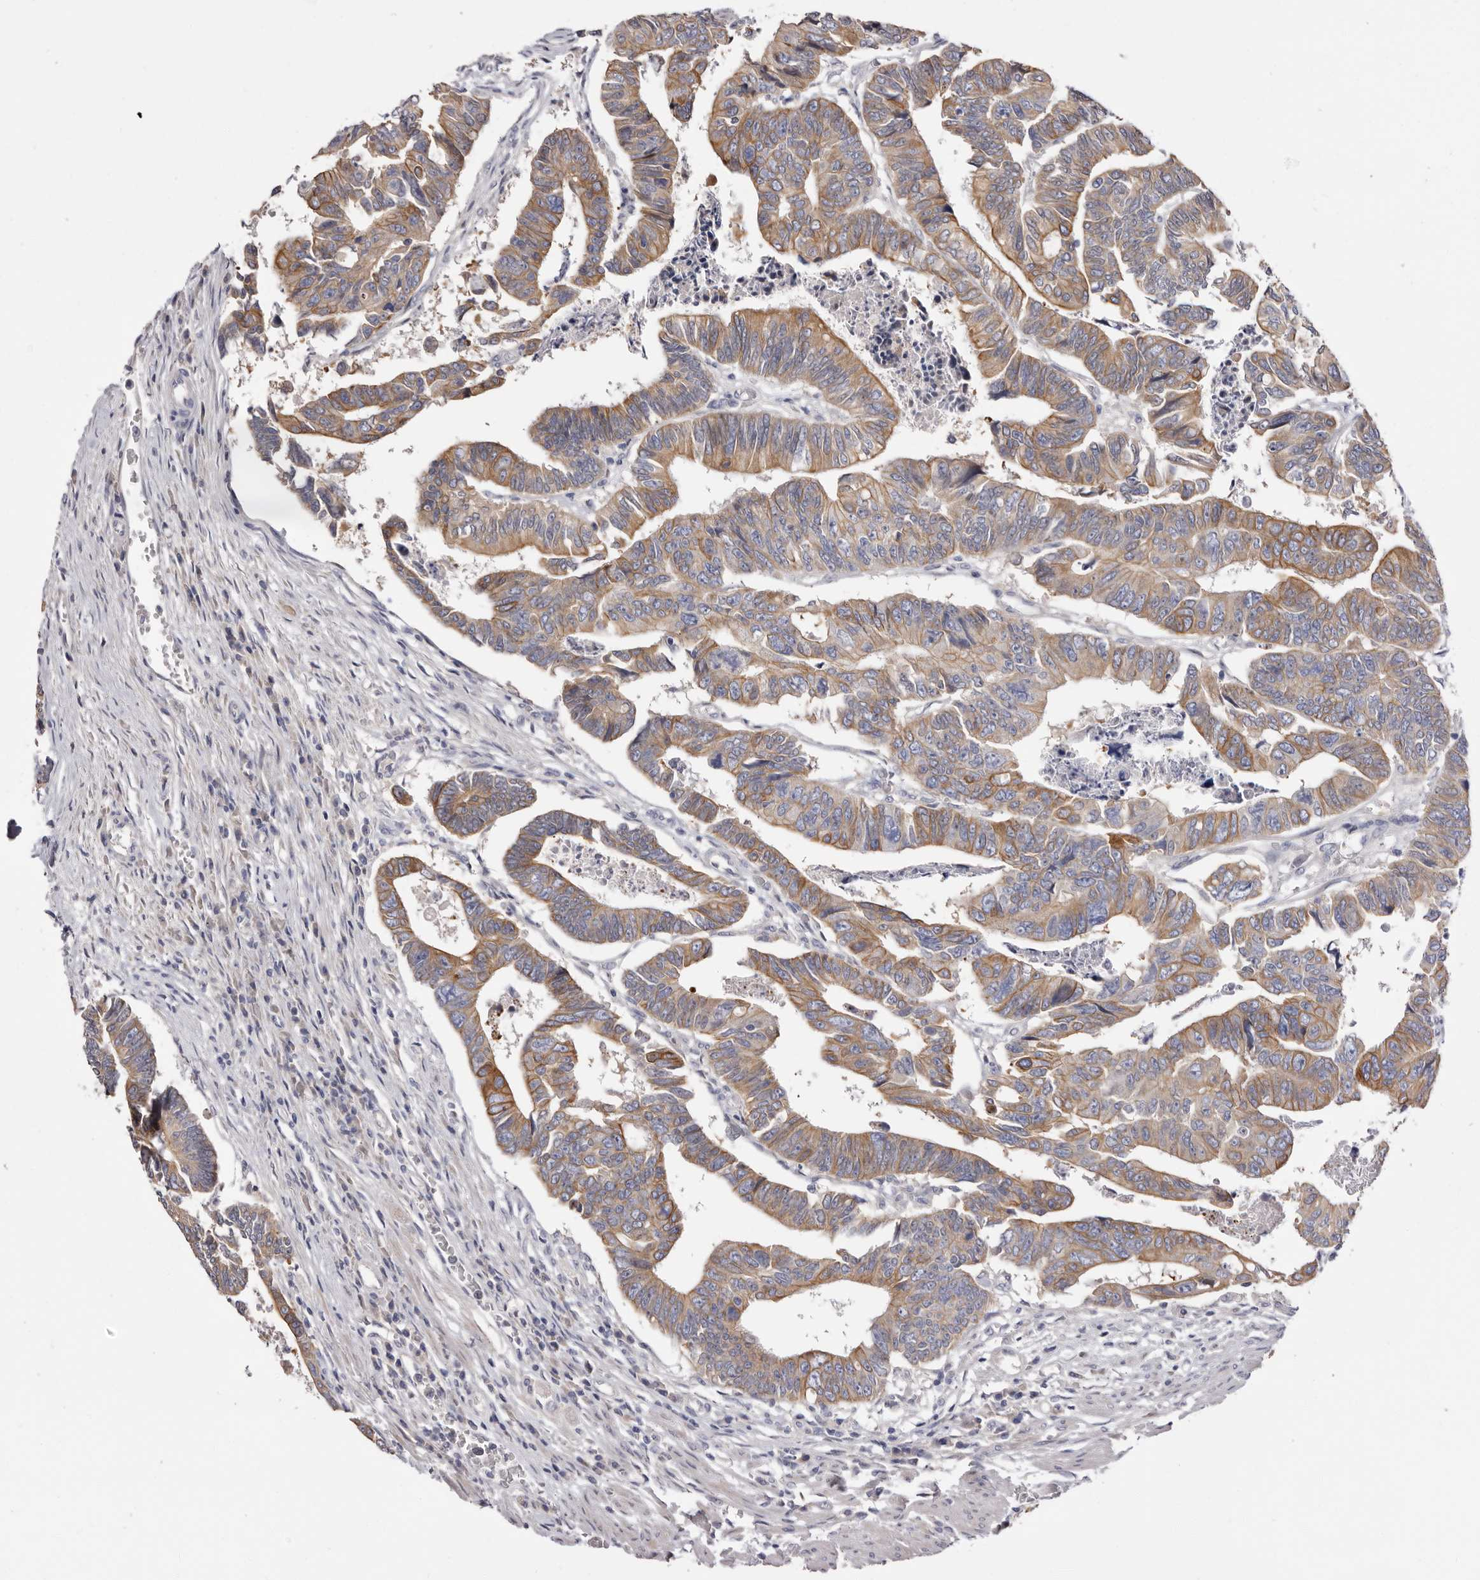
{"staining": {"intensity": "moderate", "quantity": ">75%", "location": "cytoplasmic/membranous"}, "tissue": "colorectal cancer", "cell_type": "Tumor cells", "image_type": "cancer", "snomed": [{"axis": "morphology", "description": "Adenocarcinoma, NOS"}, {"axis": "topography", "description": "Rectum"}], "caption": "The photomicrograph shows staining of adenocarcinoma (colorectal), revealing moderate cytoplasmic/membranous protein positivity (brown color) within tumor cells. Ihc stains the protein of interest in brown and the nuclei are stained blue.", "gene": "STK16", "patient": {"sex": "female", "age": 65}}